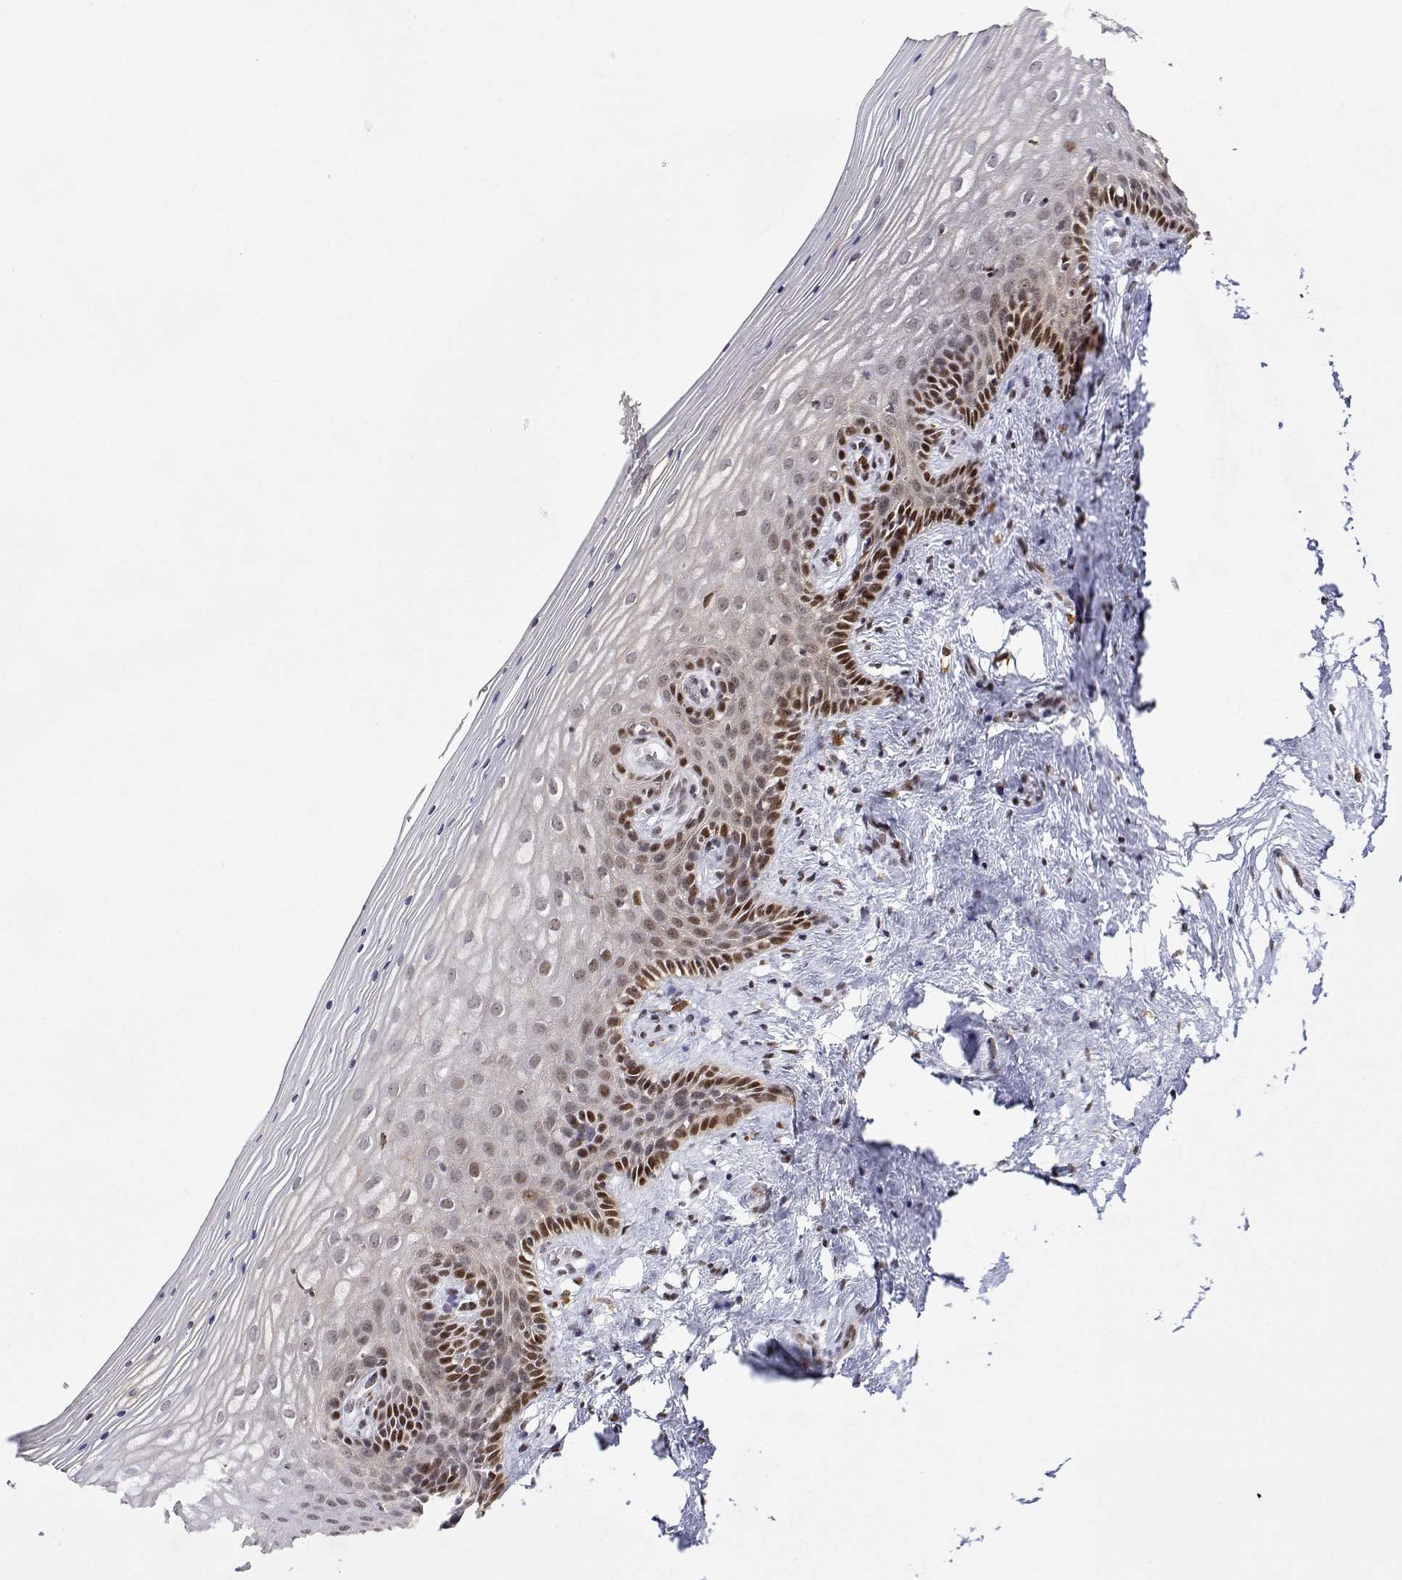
{"staining": {"intensity": "moderate", "quantity": "25%-75%", "location": "nuclear"}, "tissue": "vagina", "cell_type": "Squamous epithelial cells", "image_type": "normal", "snomed": [{"axis": "morphology", "description": "Normal tissue, NOS"}, {"axis": "topography", "description": "Vagina"}], "caption": "An image showing moderate nuclear expression in approximately 25%-75% of squamous epithelial cells in unremarkable vagina, as visualized by brown immunohistochemical staining.", "gene": "XPC", "patient": {"sex": "female", "age": 45}}